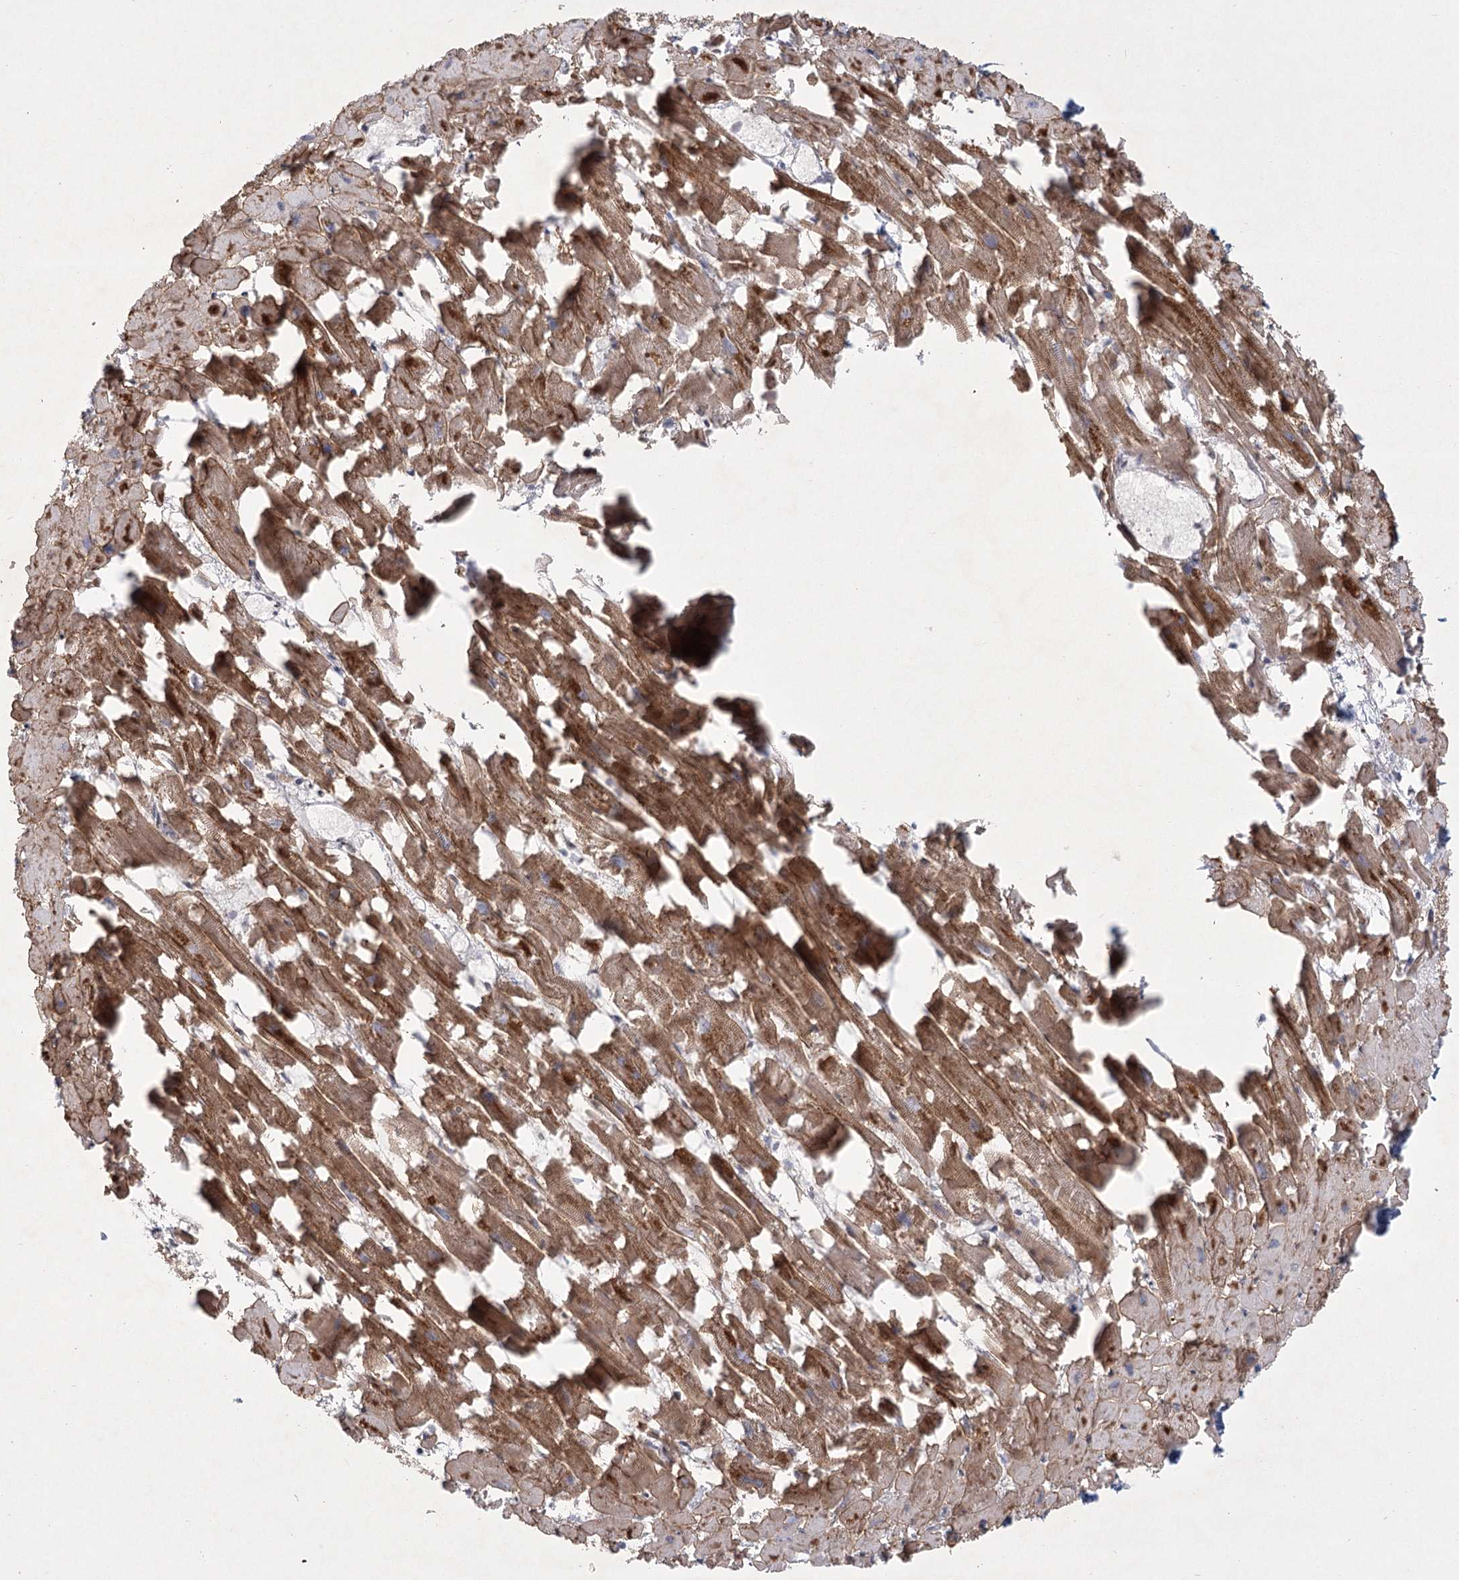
{"staining": {"intensity": "moderate", "quantity": ">75%", "location": "cytoplasmic/membranous,nuclear"}, "tissue": "heart muscle", "cell_type": "Cardiomyocytes", "image_type": "normal", "snomed": [{"axis": "morphology", "description": "Normal tissue, NOS"}, {"axis": "topography", "description": "Heart"}], "caption": "A photomicrograph of human heart muscle stained for a protein exhibits moderate cytoplasmic/membranous,nuclear brown staining in cardiomyocytes. The staining was performed using DAB (3,3'-diaminobenzidine) to visualize the protein expression in brown, while the nuclei were stained in blue with hematoxylin (Magnification: 20x).", "gene": "CIB4", "patient": {"sex": "female", "age": 64}}